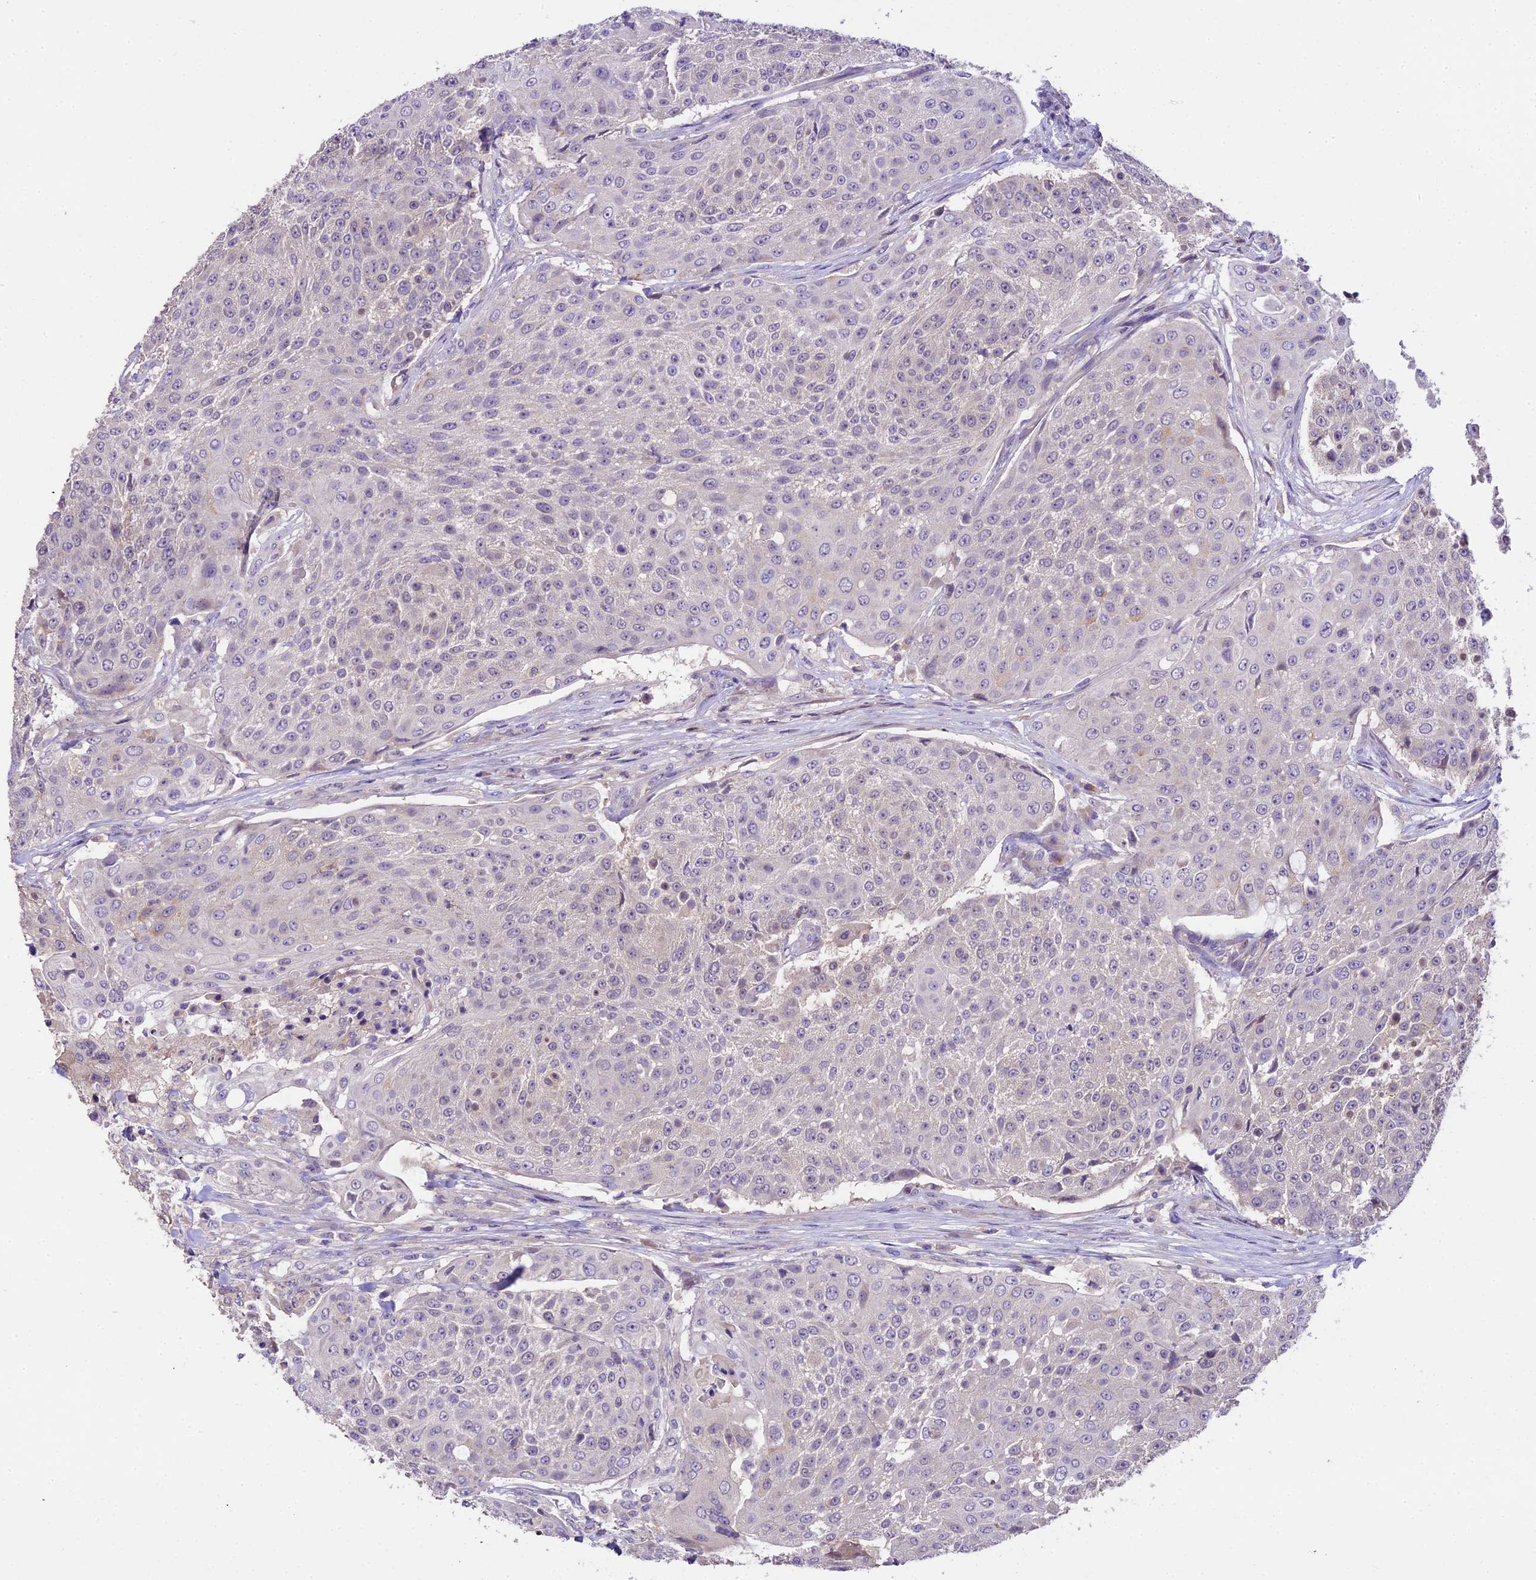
{"staining": {"intensity": "negative", "quantity": "none", "location": "none"}, "tissue": "urothelial cancer", "cell_type": "Tumor cells", "image_type": "cancer", "snomed": [{"axis": "morphology", "description": "Urothelial carcinoma, High grade"}, {"axis": "topography", "description": "Urinary bladder"}], "caption": "Urothelial cancer was stained to show a protein in brown. There is no significant staining in tumor cells.", "gene": "DGKH", "patient": {"sex": "female", "age": 63}}